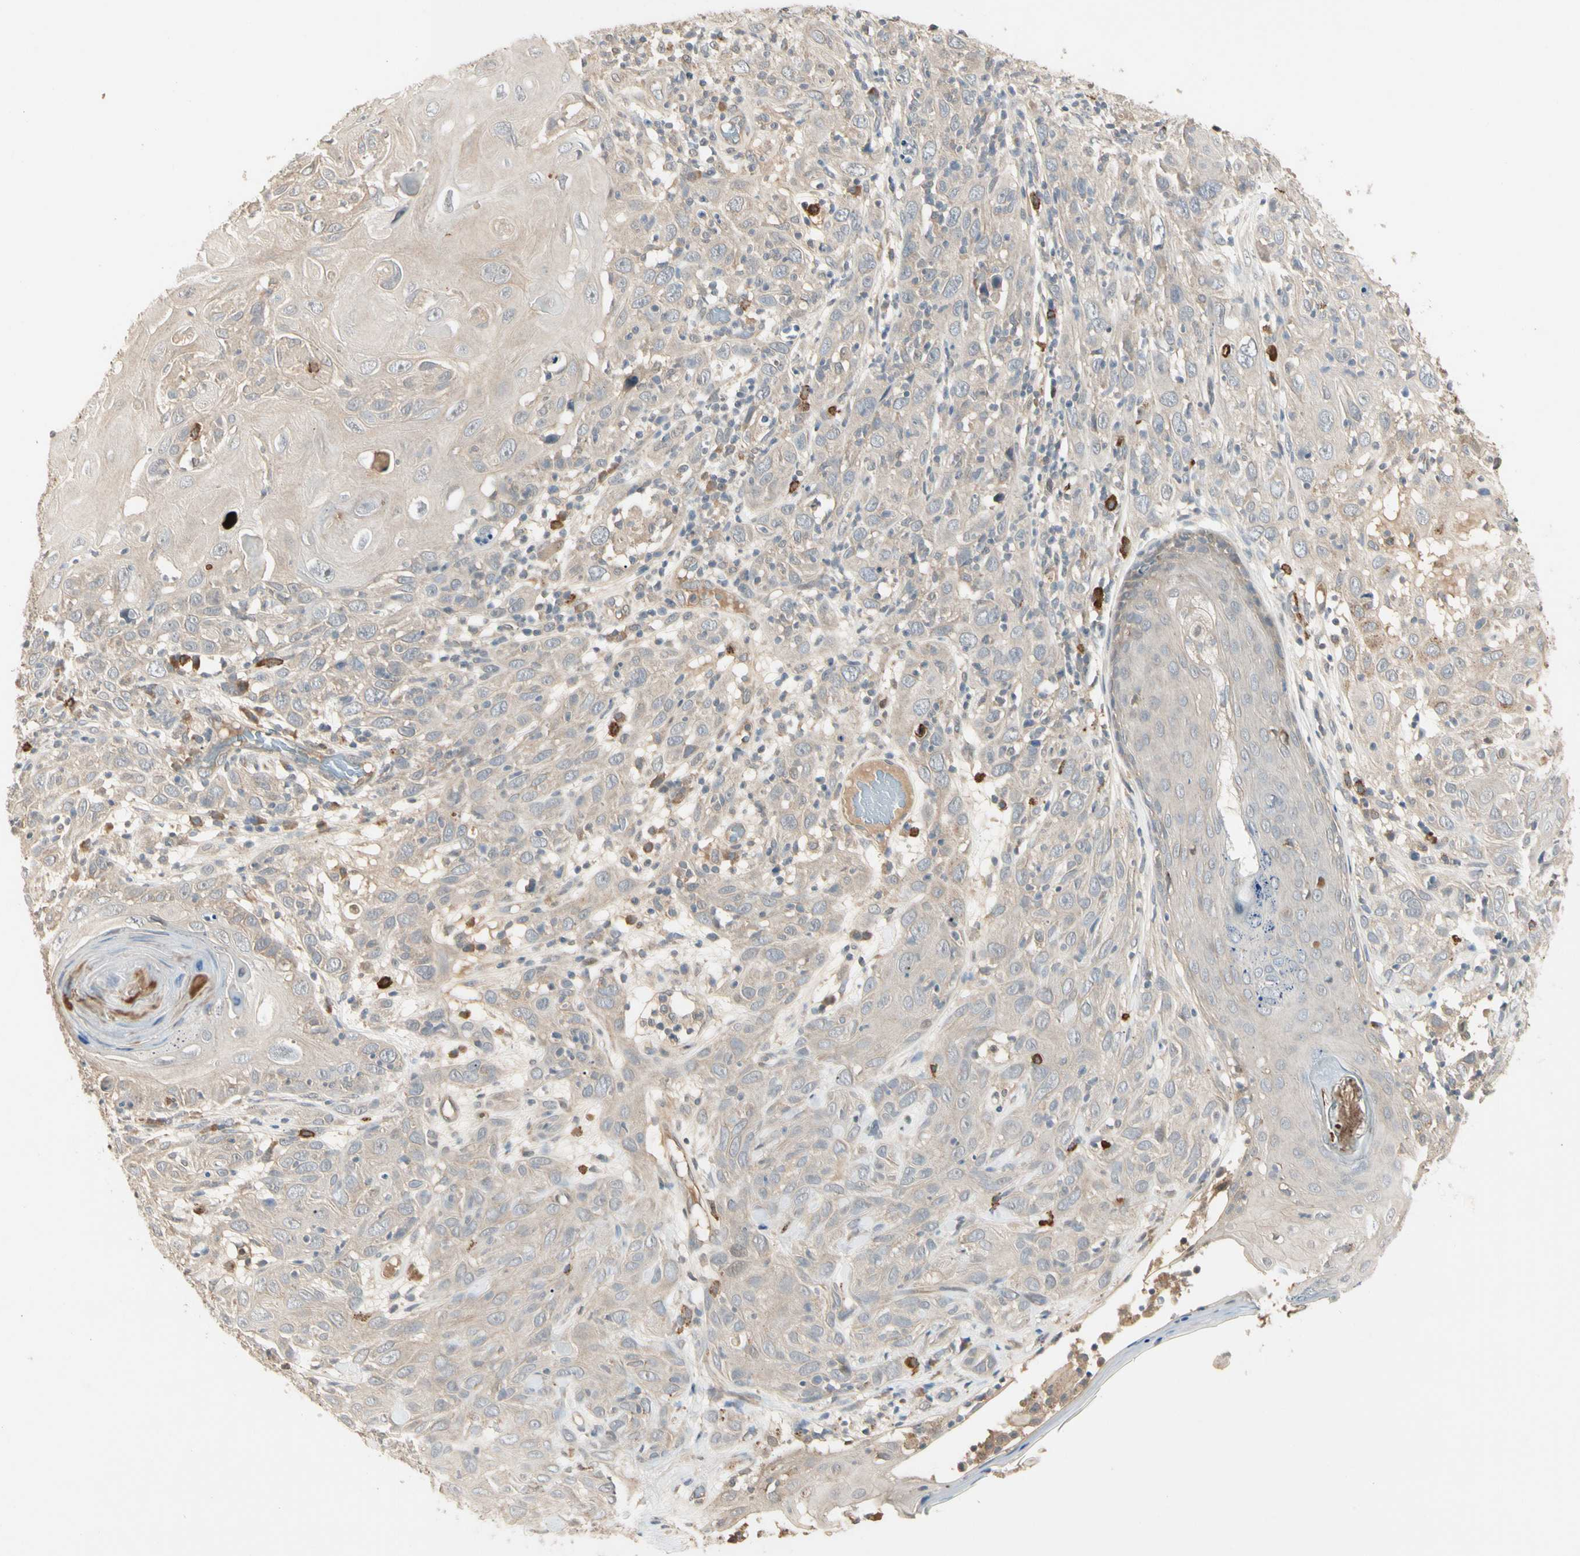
{"staining": {"intensity": "weak", "quantity": "<25%", "location": "cytoplasmic/membranous"}, "tissue": "skin cancer", "cell_type": "Tumor cells", "image_type": "cancer", "snomed": [{"axis": "morphology", "description": "Squamous cell carcinoma, NOS"}, {"axis": "topography", "description": "Skin"}], "caption": "Image shows no protein expression in tumor cells of skin squamous cell carcinoma tissue.", "gene": "ATG4C", "patient": {"sex": "female", "age": 88}}